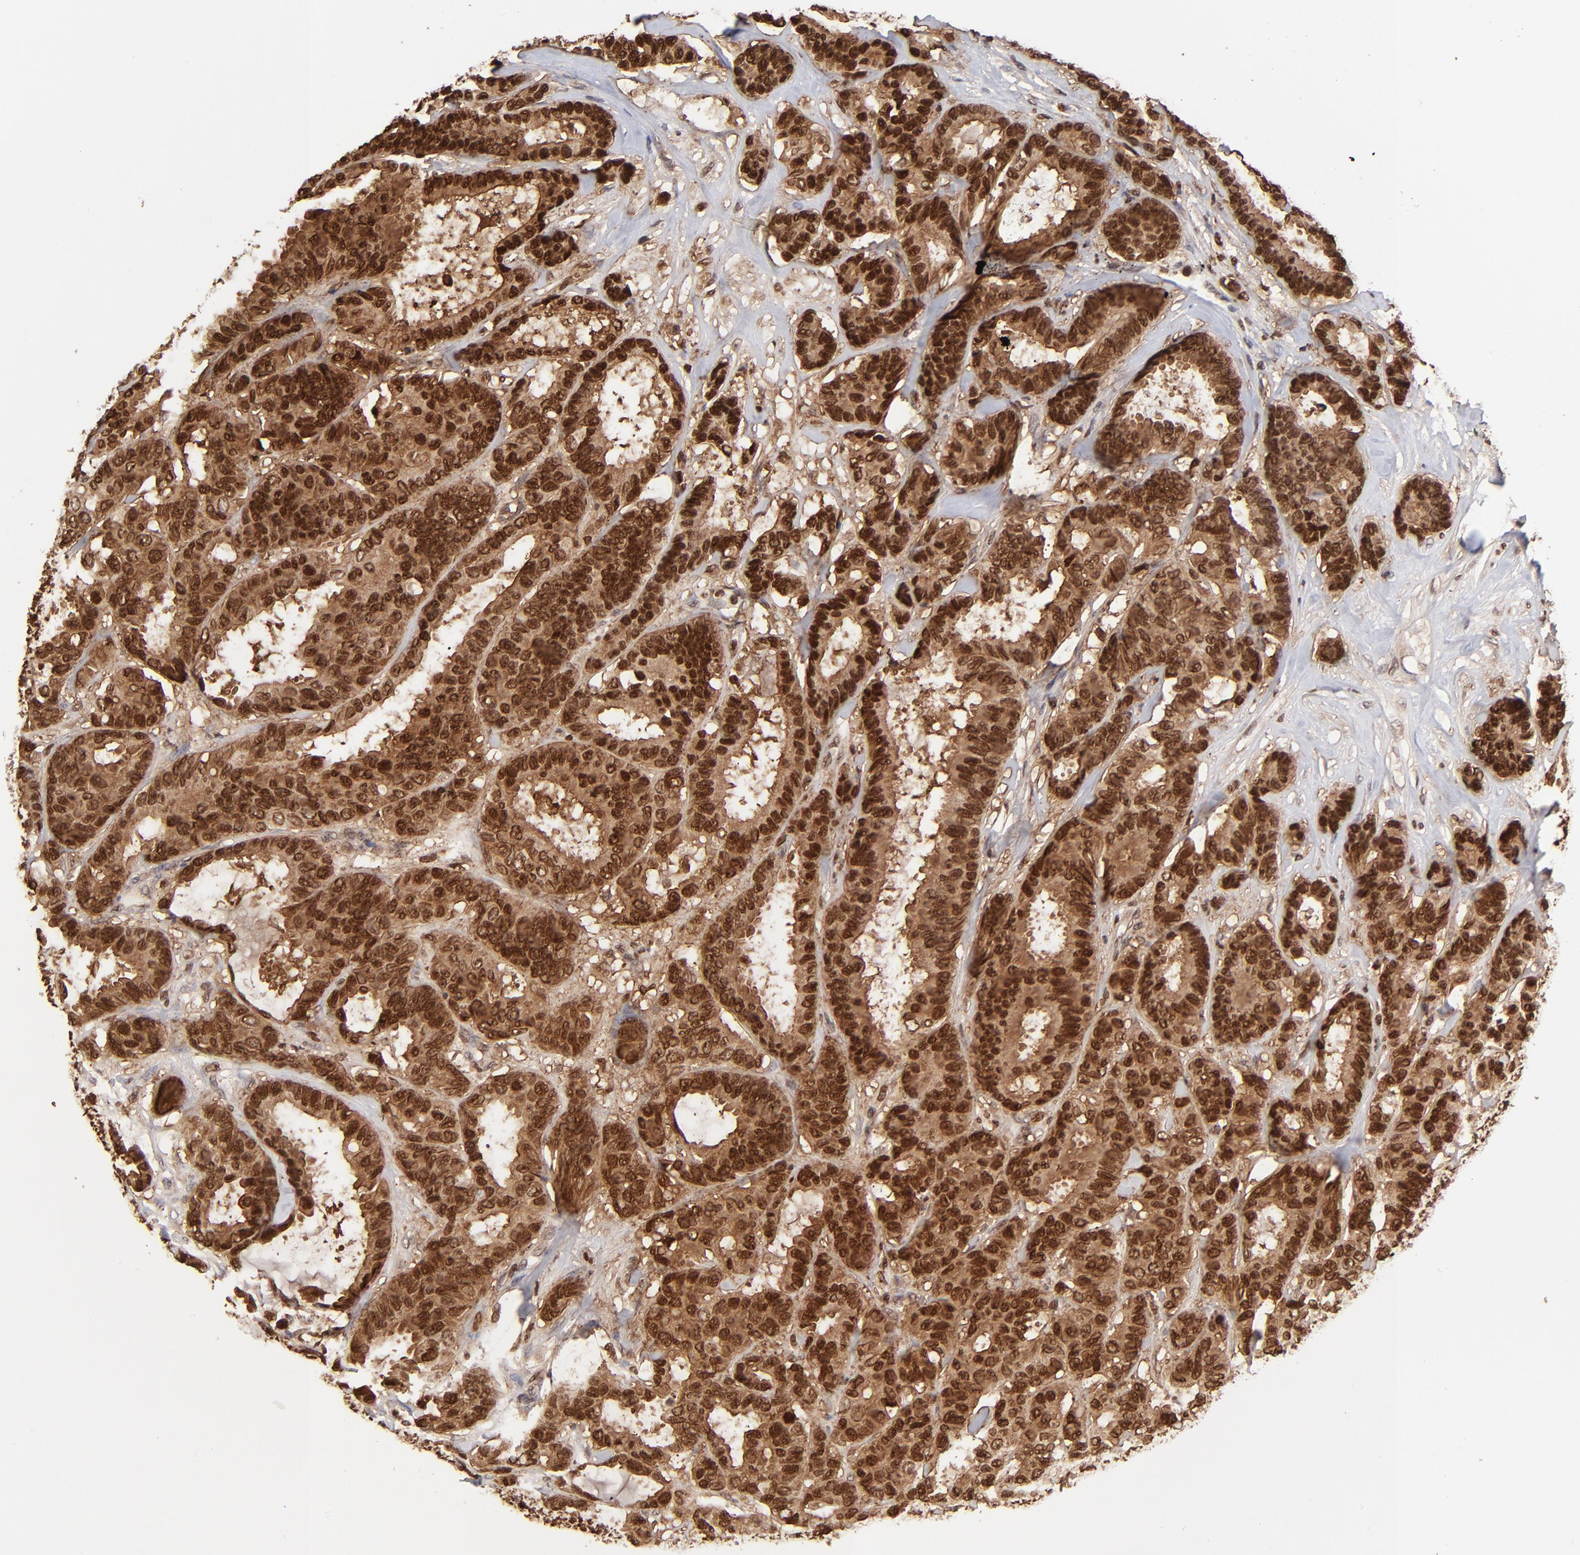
{"staining": {"intensity": "moderate", "quantity": ">75%", "location": "cytoplasmic/membranous,nuclear"}, "tissue": "breast cancer", "cell_type": "Tumor cells", "image_type": "cancer", "snomed": [{"axis": "morphology", "description": "Duct carcinoma"}, {"axis": "topography", "description": "Breast"}], "caption": "Immunohistochemistry micrograph of neoplastic tissue: human breast cancer (infiltrating ductal carcinoma) stained using immunohistochemistry exhibits medium levels of moderate protein expression localized specifically in the cytoplasmic/membranous and nuclear of tumor cells, appearing as a cytoplasmic/membranous and nuclear brown color.", "gene": "DCTPP1", "patient": {"sex": "female", "age": 87}}